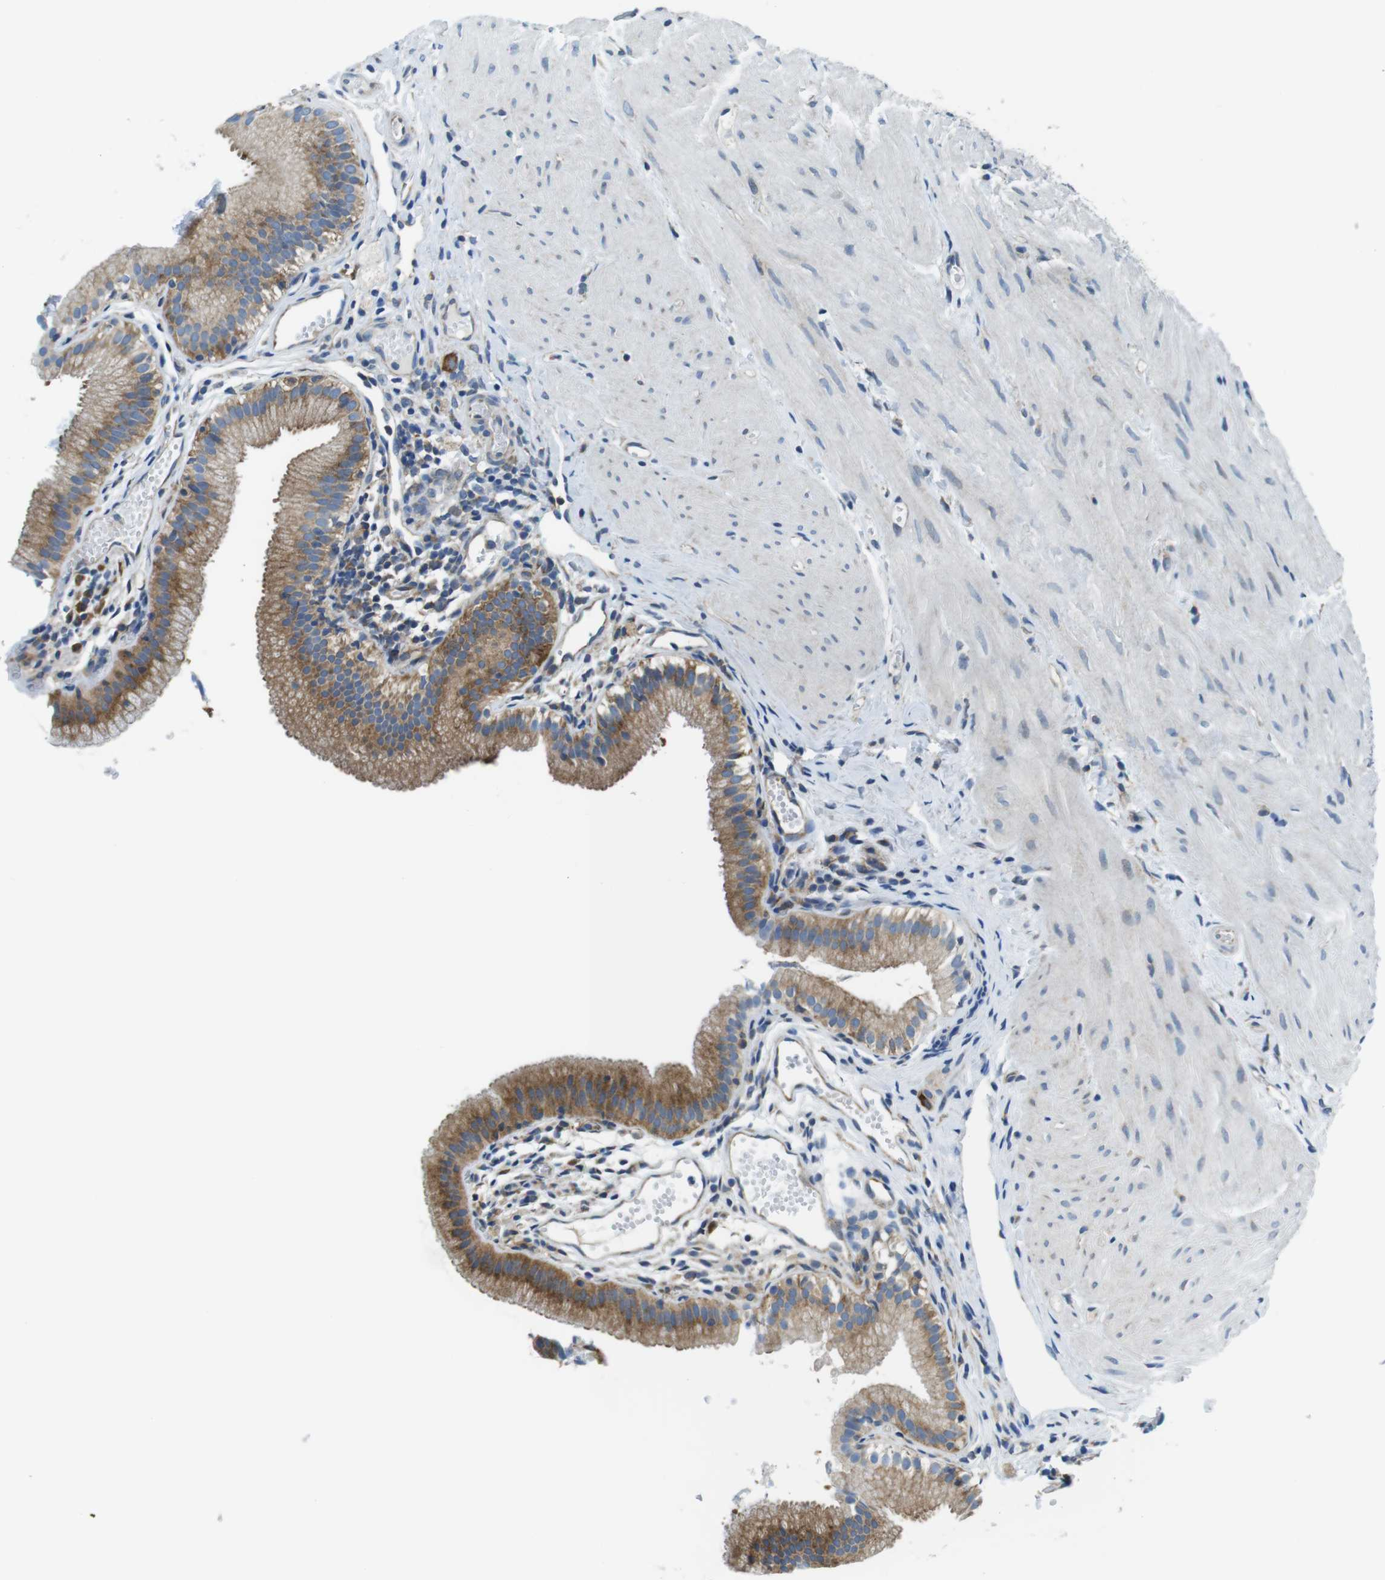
{"staining": {"intensity": "moderate", "quantity": ">75%", "location": "cytoplasmic/membranous"}, "tissue": "gallbladder", "cell_type": "Glandular cells", "image_type": "normal", "snomed": [{"axis": "morphology", "description": "Normal tissue, NOS"}, {"axis": "topography", "description": "Gallbladder"}], "caption": "IHC of benign human gallbladder reveals medium levels of moderate cytoplasmic/membranous positivity in about >75% of glandular cells.", "gene": "EIF2B5", "patient": {"sex": "female", "age": 26}}